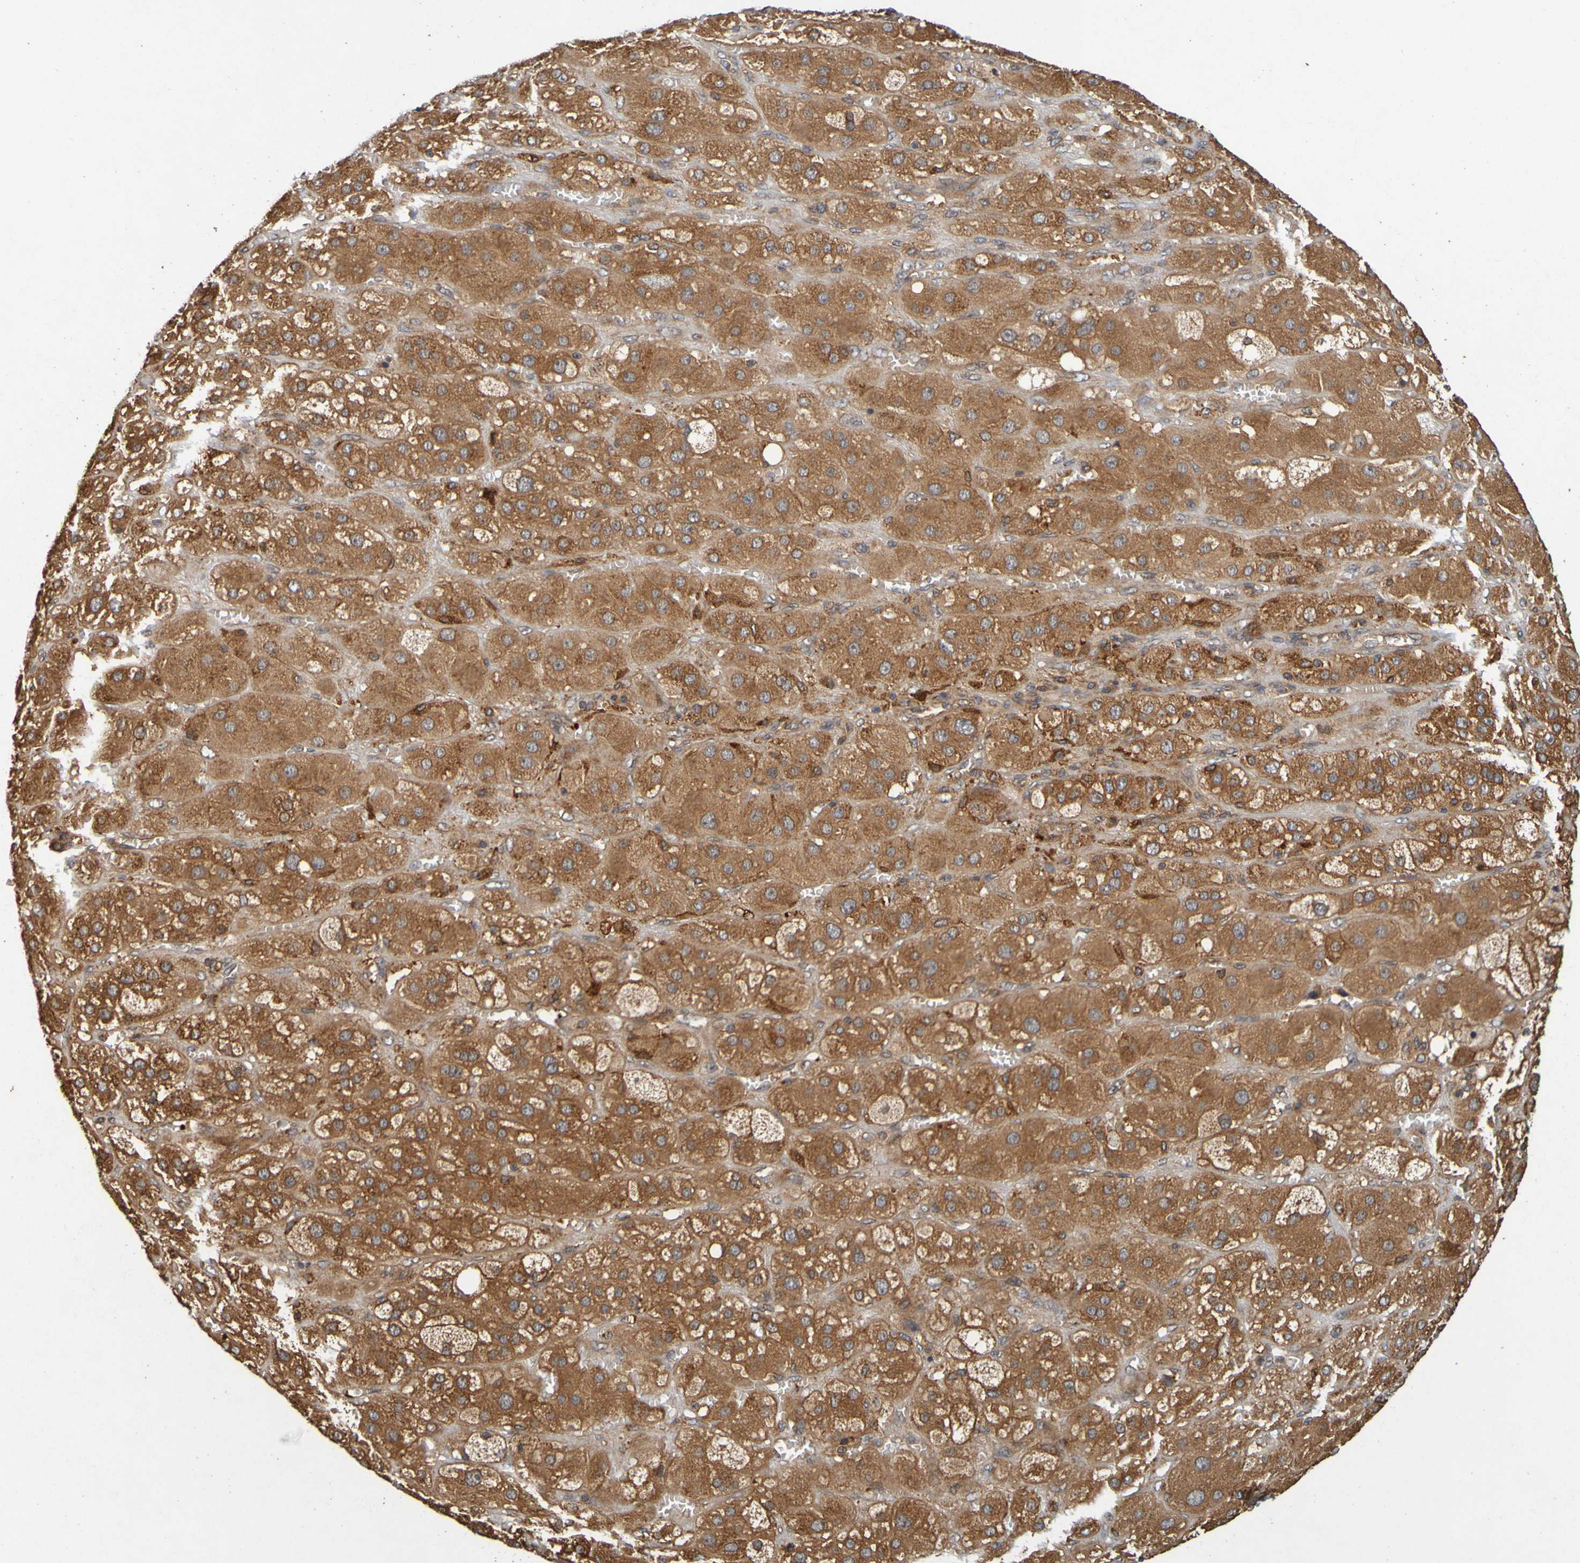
{"staining": {"intensity": "strong", "quantity": ">75%", "location": "cytoplasmic/membranous"}, "tissue": "adrenal gland", "cell_type": "Glandular cells", "image_type": "normal", "snomed": [{"axis": "morphology", "description": "Normal tissue, NOS"}, {"axis": "topography", "description": "Adrenal gland"}], "caption": "Immunohistochemistry (IHC) micrograph of normal adrenal gland: adrenal gland stained using immunohistochemistry exhibits high levels of strong protein expression localized specifically in the cytoplasmic/membranous of glandular cells, appearing as a cytoplasmic/membranous brown color.", "gene": "OCRL", "patient": {"sex": "female", "age": 47}}